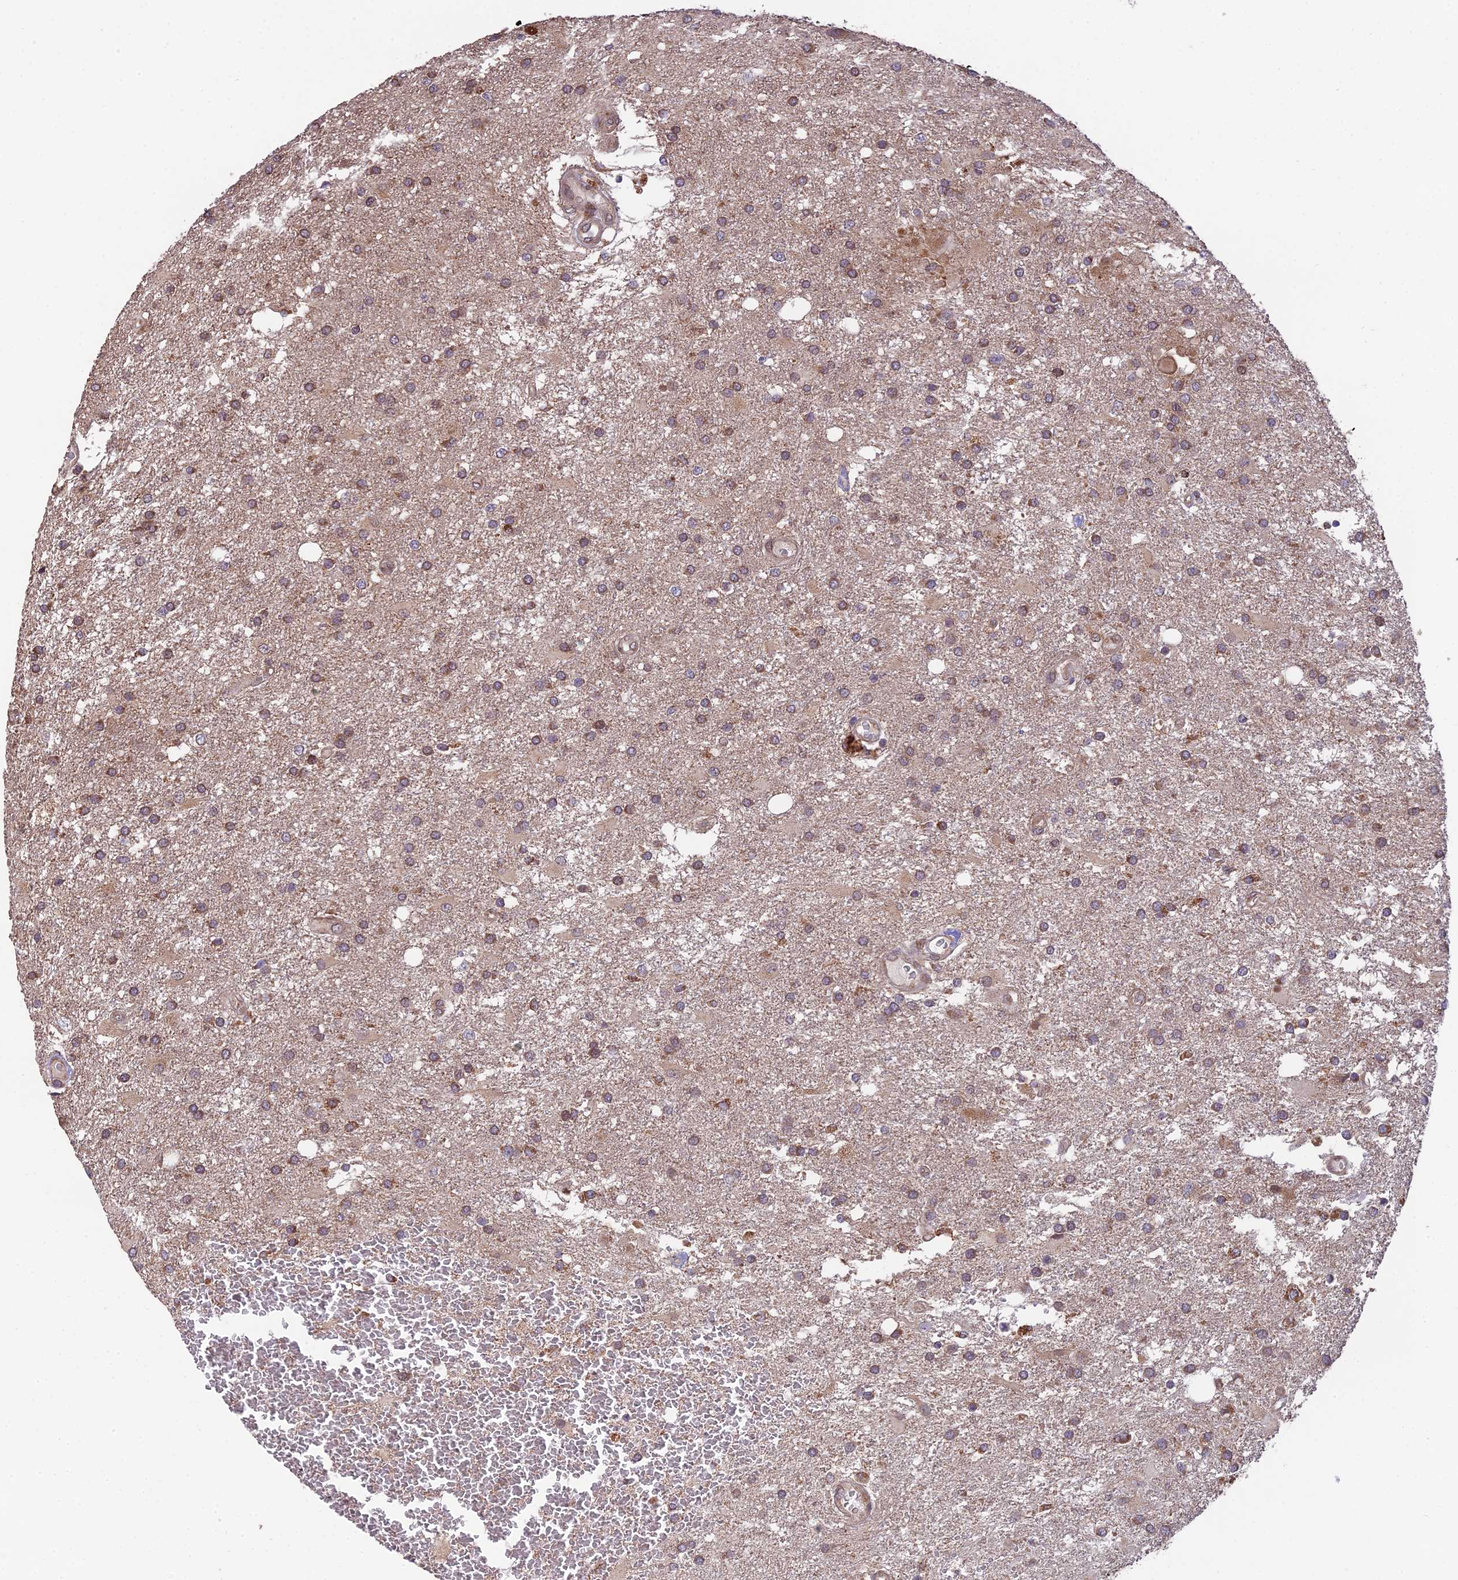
{"staining": {"intensity": "moderate", "quantity": ">75%", "location": "cytoplasmic/membranous"}, "tissue": "glioma", "cell_type": "Tumor cells", "image_type": "cancer", "snomed": [{"axis": "morphology", "description": "Glioma, malignant, Low grade"}, {"axis": "topography", "description": "Brain"}], "caption": "Tumor cells exhibit moderate cytoplasmic/membranous staining in about >75% of cells in malignant glioma (low-grade).", "gene": "CYP2R1", "patient": {"sex": "male", "age": 66}}